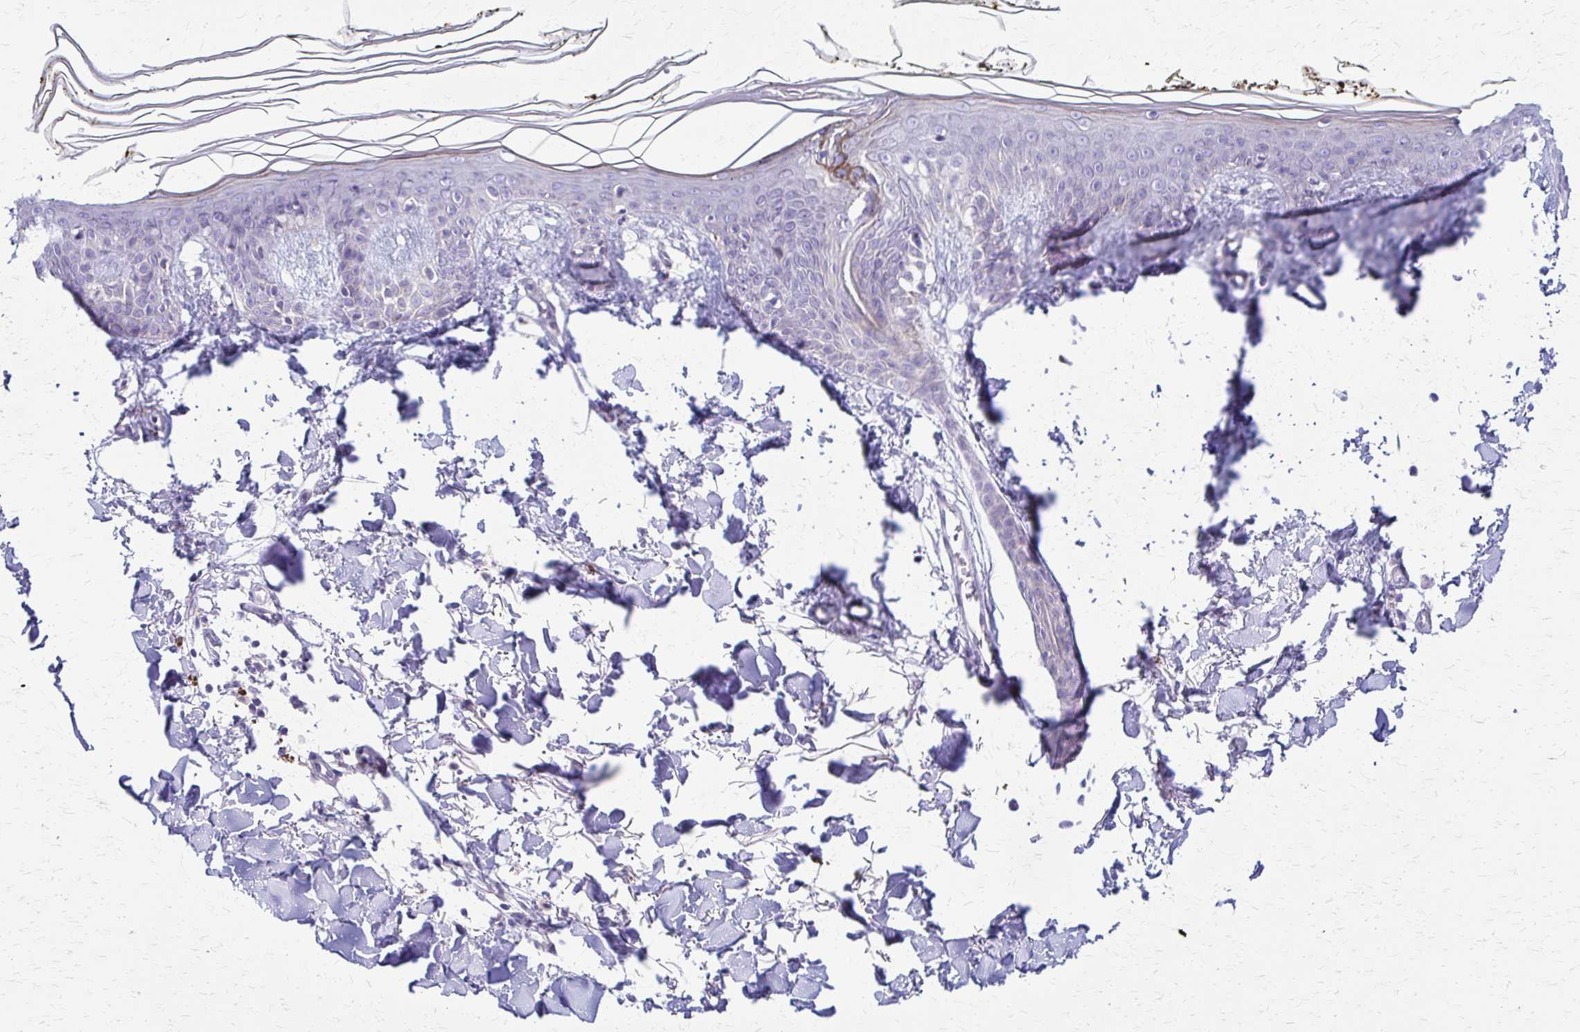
{"staining": {"intensity": "negative", "quantity": "none", "location": "none"}, "tissue": "skin", "cell_type": "Fibroblasts", "image_type": "normal", "snomed": [{"axis": "morphology", "description": "Normal tissue, NOS"}, {"axis": "topography", "description": "Skin"}], "caption": "Immunohistochemical staining of normal human skin reveals no significant expression in fibroblasts. Nuclei are stained in blue.", "gene": "SAMD13", "patient": {"sex": "female", "age": 34}}